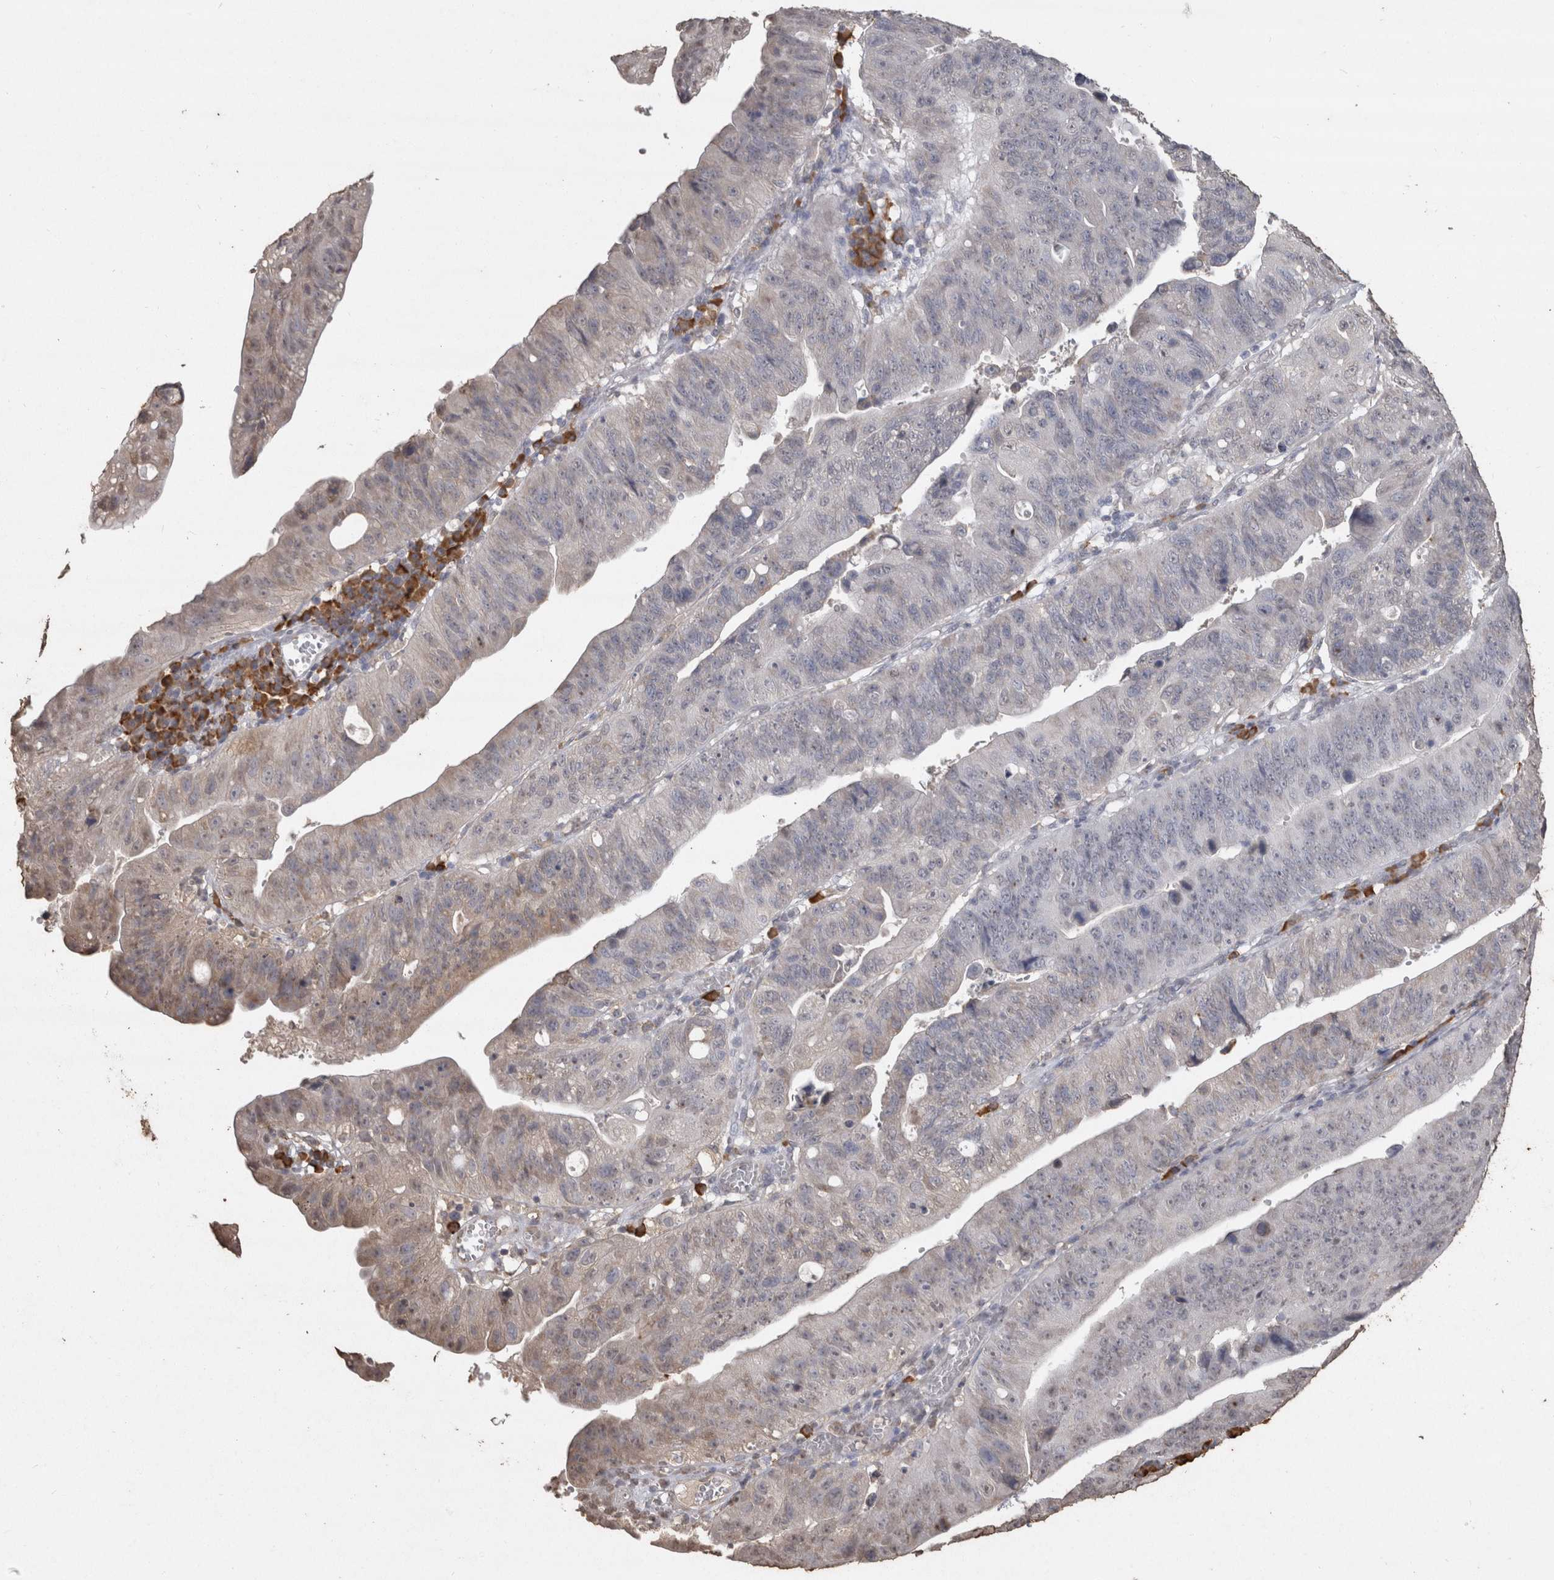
{"staining": {"intensity": "weak", "quantity": "<25%", "location": "cytoplasmic/membranous"}, "tissue": "stomach cancer", "cell_type": "Tumor cells", "image_type": "cancer", "snomed": [{"axis": "morphology", "description": "Adenocarcinoma, NOS"}, {"axis": "topography", "description": "Stomach"}], "caption": "A high-resolution micrograph shows immunohistochemistry (IHC) staining of stomach adenocarcinoma, which displays no significant expression in tumor cells. (Brightfield microscopy of DAB immunohistochemistry at high magnification).", "gene": "CRELD2", "patient": {"sex": "male", "age": 59}}